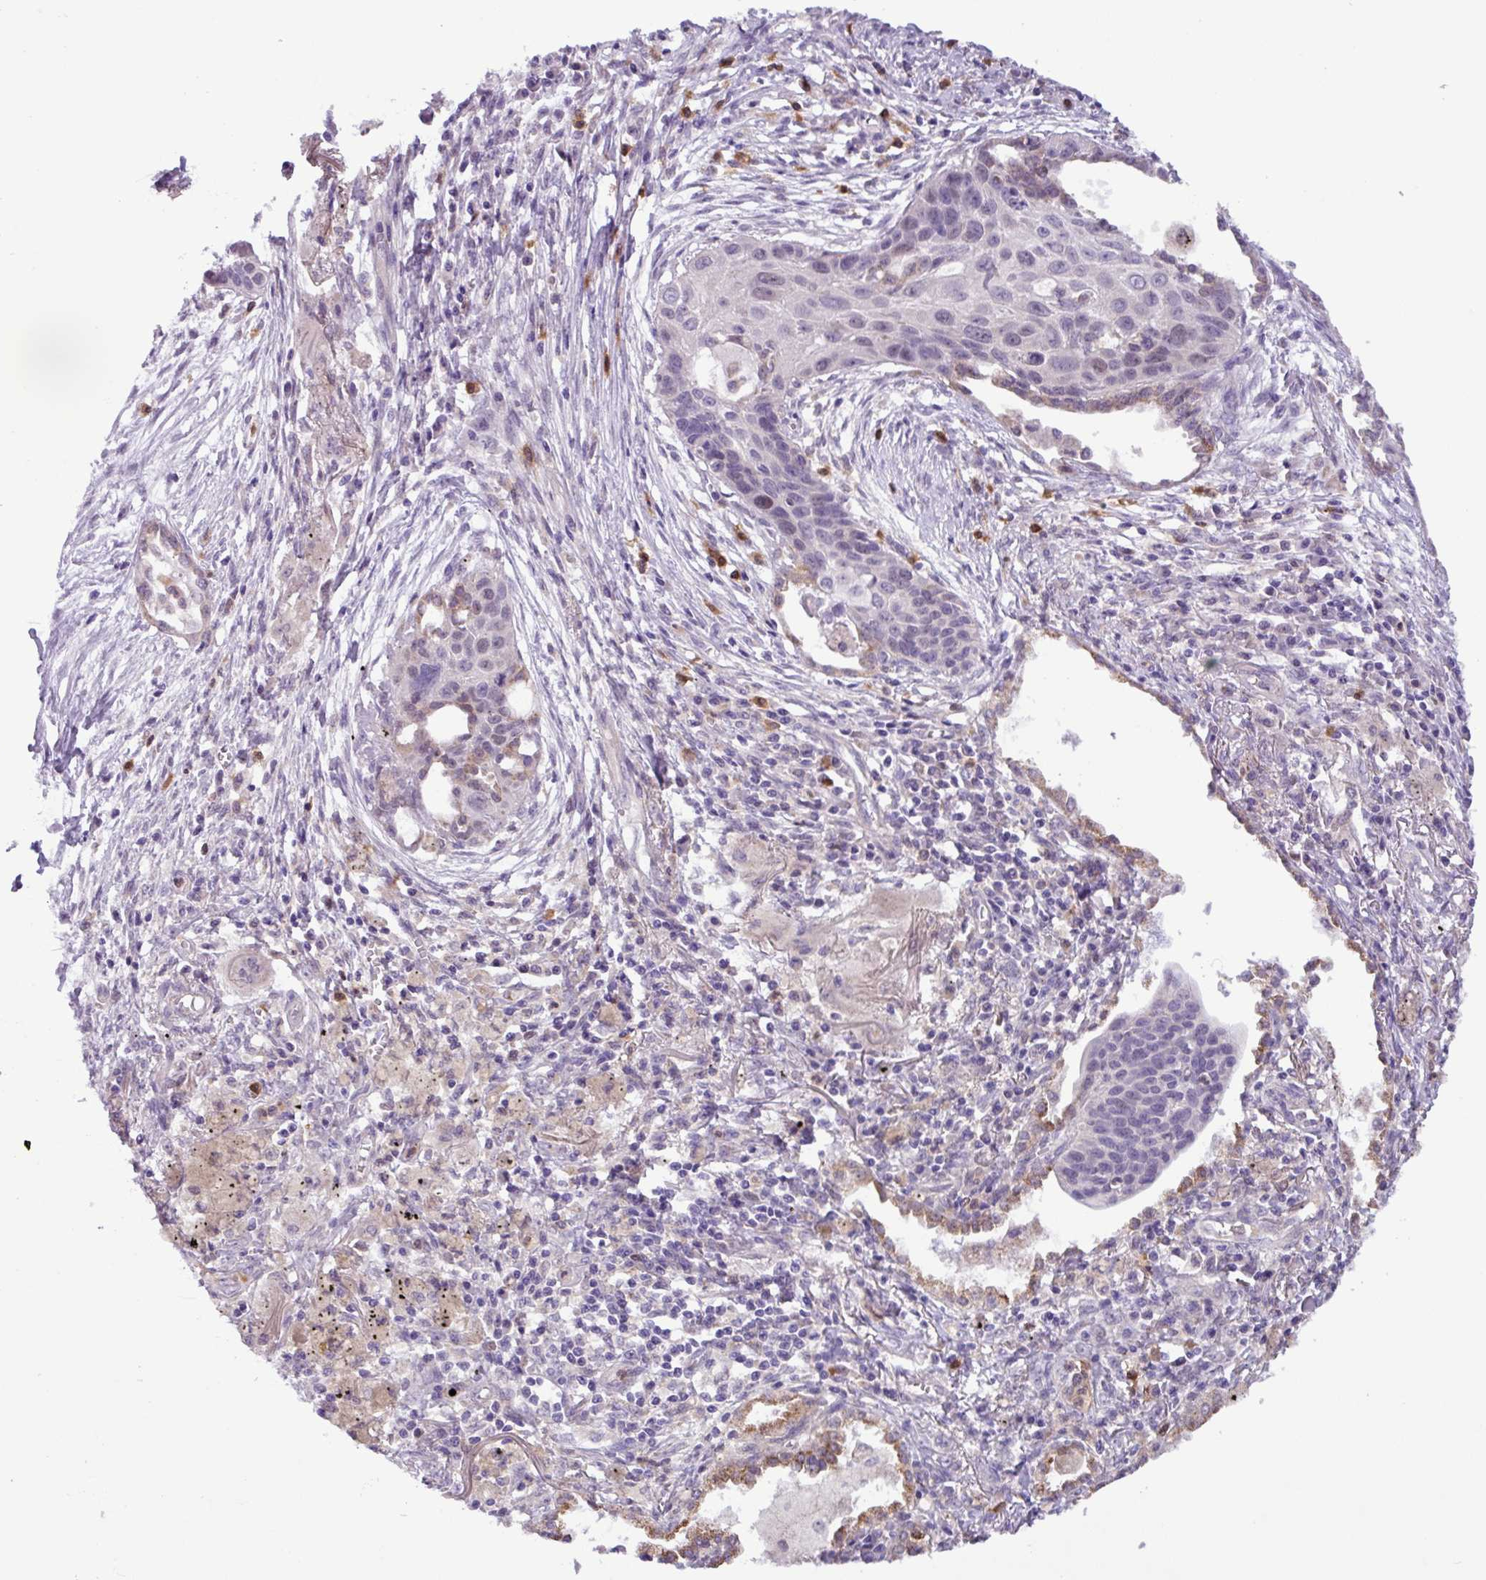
{"staining": {"intensity": "weak", "quantity": "<25%", "location": "nuclear"}, "tissue": "lung cancer", "cell_type": "Tumor cells", "image_type": "cancer", "snomed": [{"axis": "morphology", "description": "Squamous cell carcinoma, NOS"}, {"axis": "topography", "description": "Lung"}], "caption": "Lung cancer stained for a protein using immunohistochemistry shows no positivity tumor cells.", "gene": "TONSL", "patient": {"sex": "male", "age": 71}}